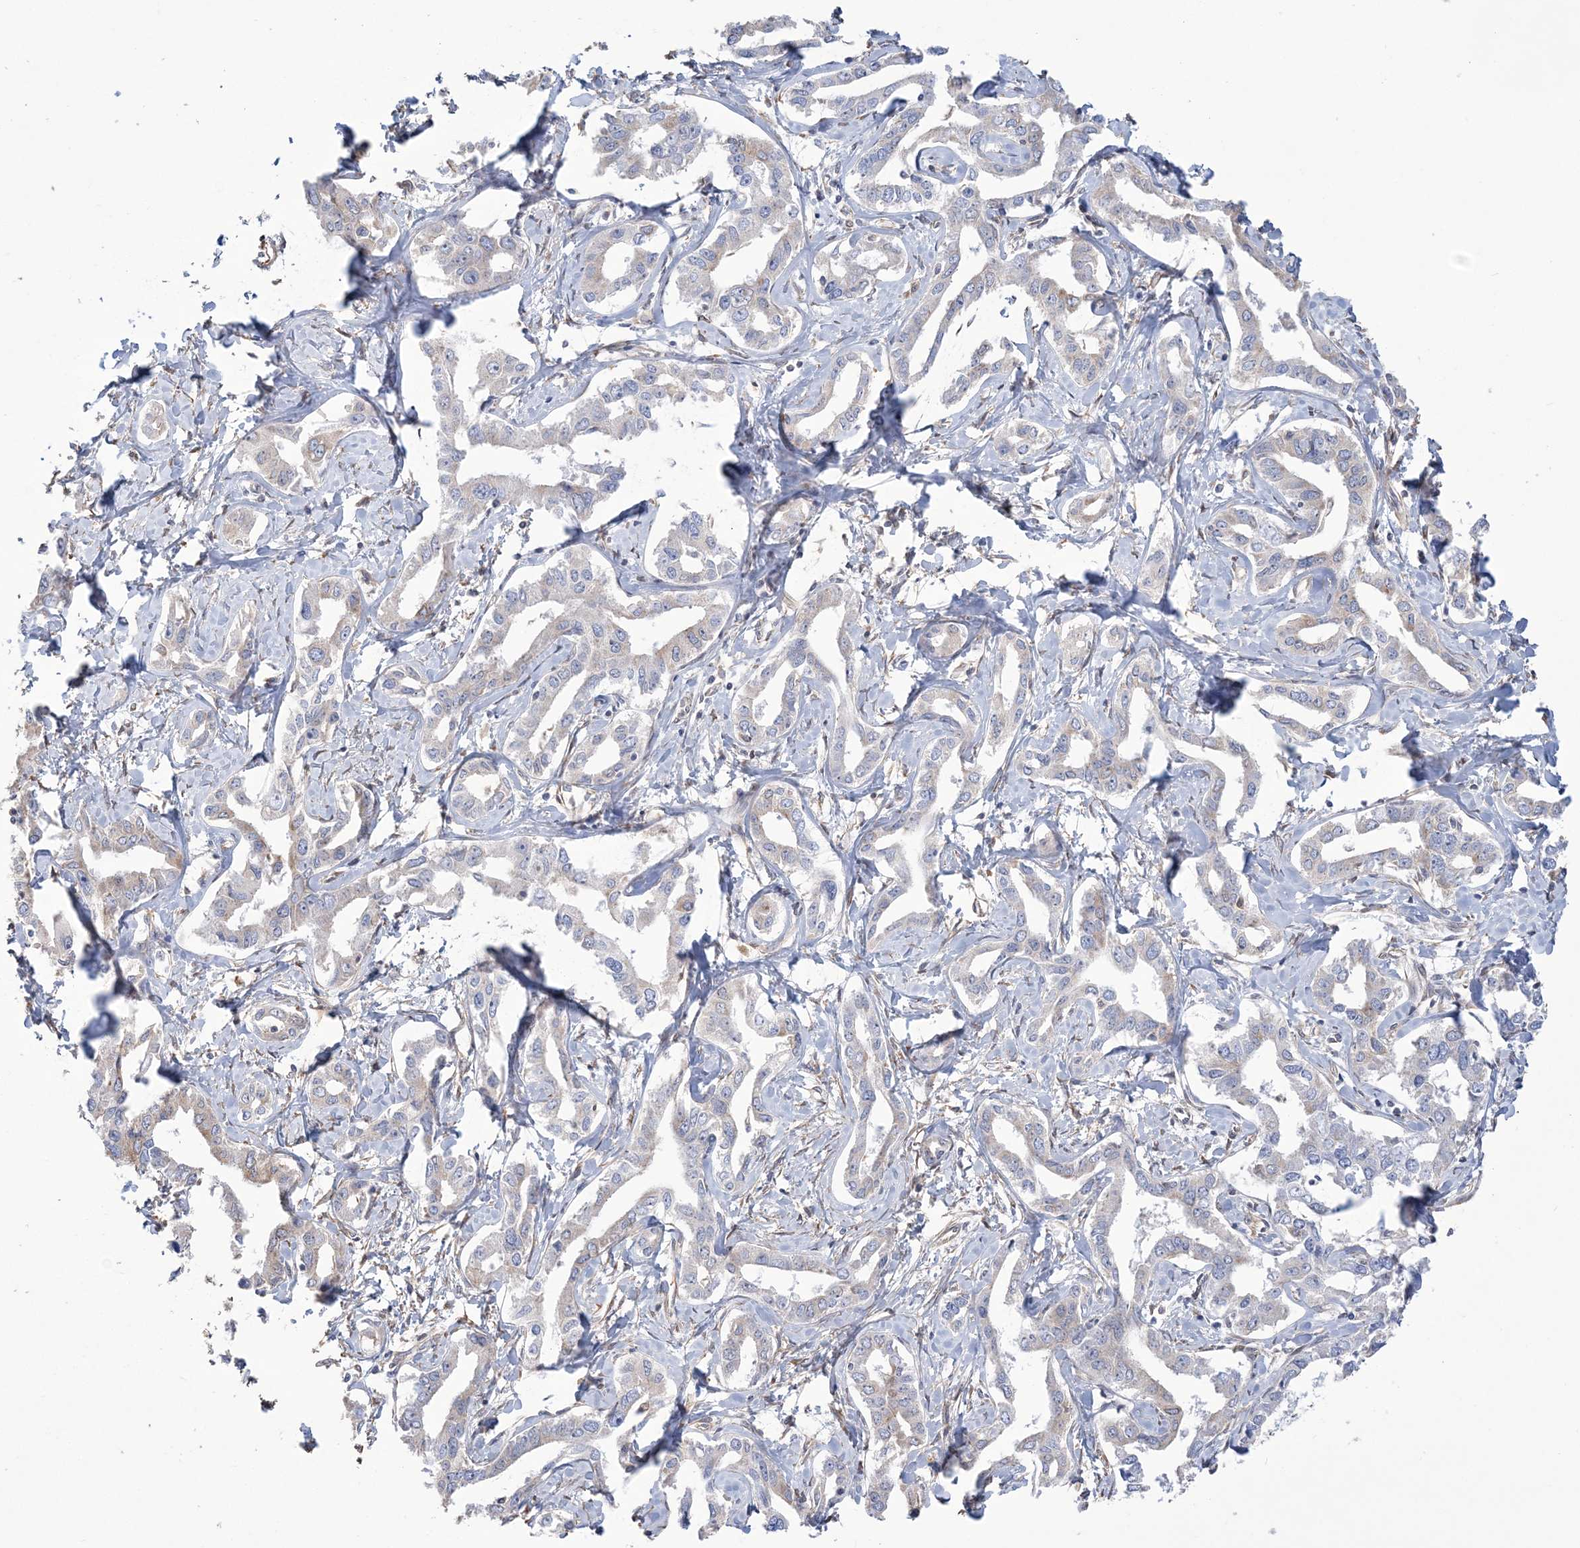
{"staining": {"intensity": "negative", "quantity": "none", "location": "none"}, "tissue": "liver cancer", "cell_type": "Tumor cells", "image_type": "cancer", "snomed": [{"axis": "morphology", "description": "Cholangiocarcinoma"}, {"axis": "topography", "description": "Liver"}], "caption": "A histopathology image of cholangiocarcinoma (liver) stained for a protein exhibits no brown staining in tumor cells.", "gene": "ZNF821", "patient": {"sex": "male", "age": 59}}